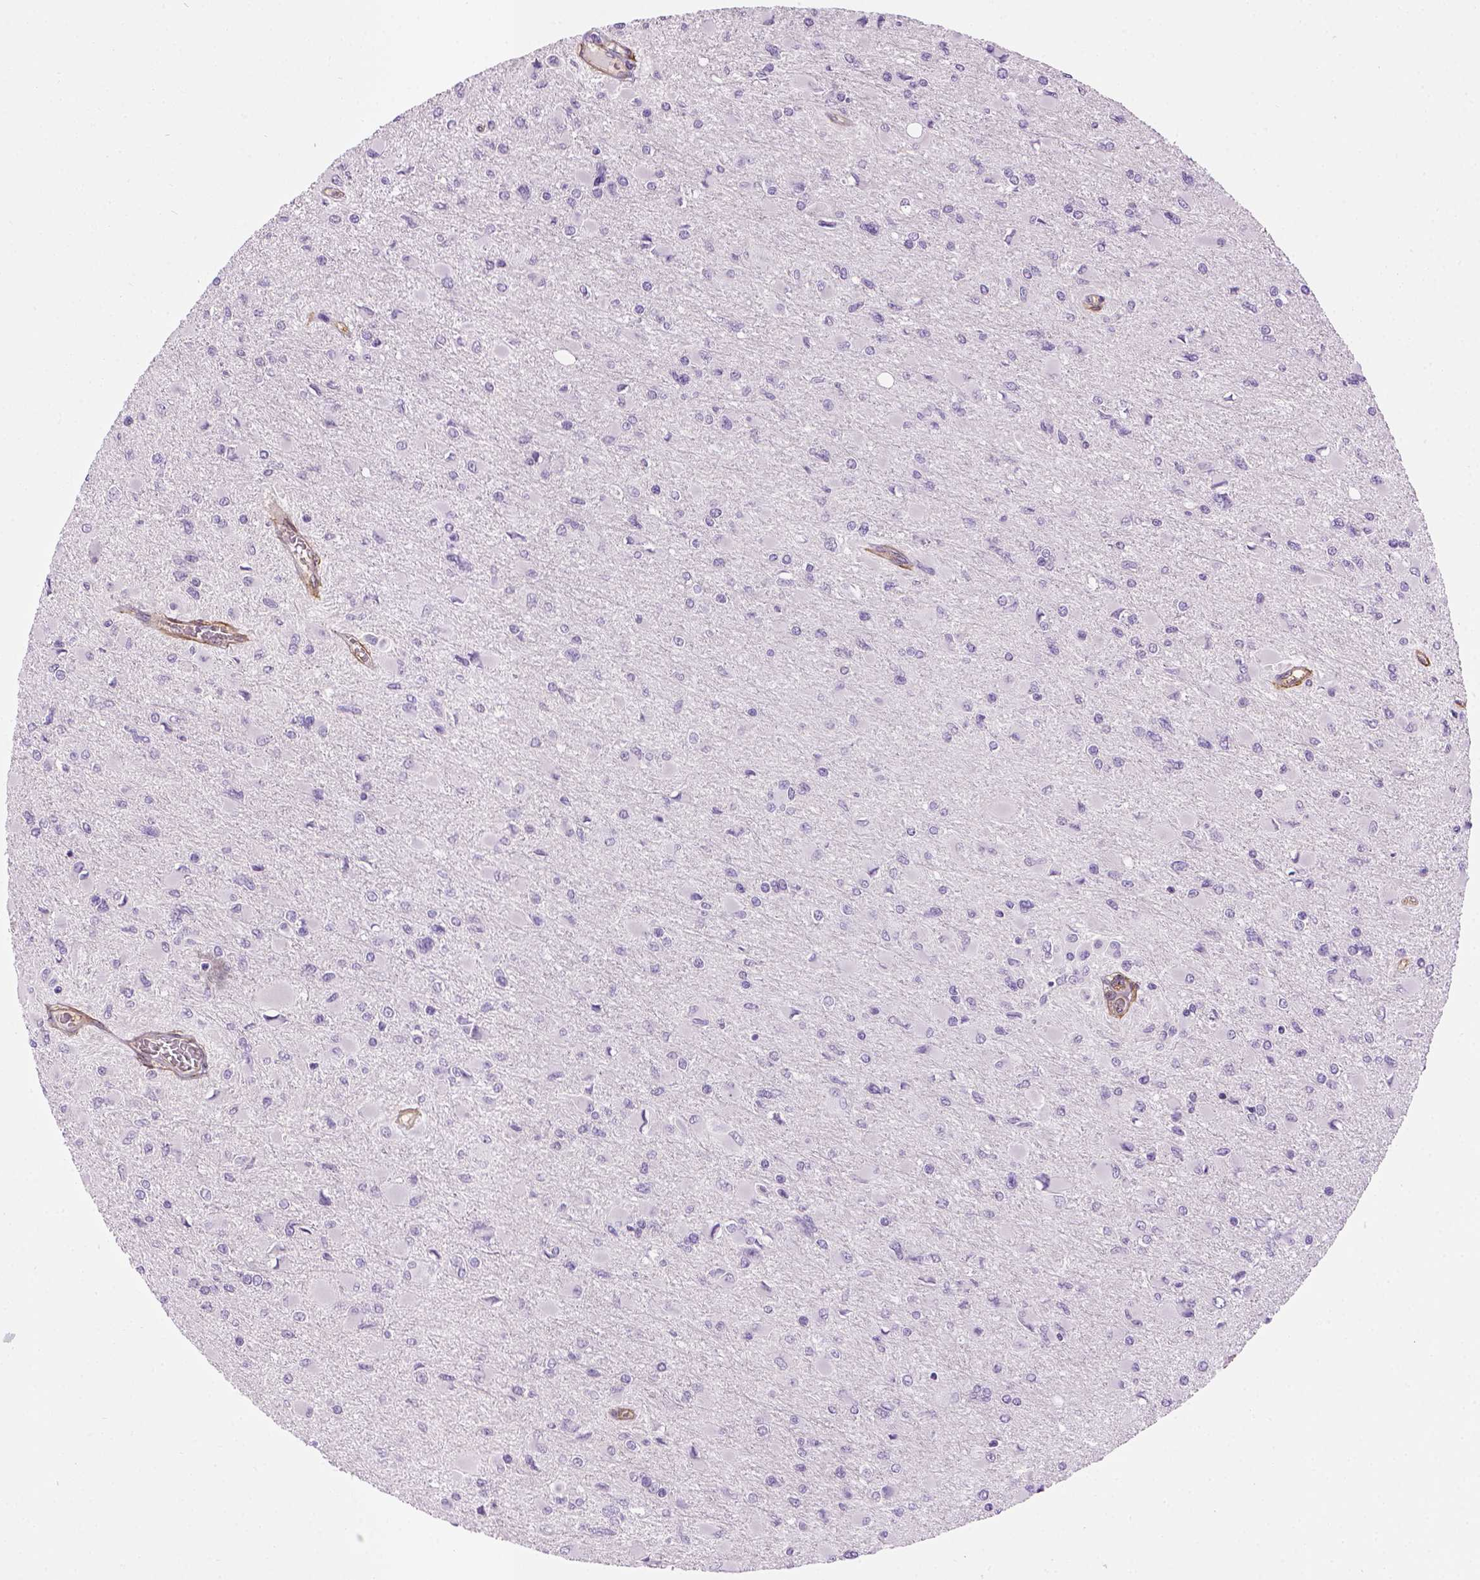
{"staining": {"intensity": "negative", "quantity": "none", "location": "none"}, "tissue": "glioma", "cell_type": "Tumor cells", "image_type": "cancer", "snomed": [{"axis": "morphology", "description": "Glioma, malignant, High grade"}, {"axis": "topography", "description": "Cerebral cortex"}], "caption": "Malignant high-grade glioma was stained to show a protein in brown. There is no significant expression in tumor cells.", "gene": "ENG", "patient": {"sex": "female", "age": 36}}